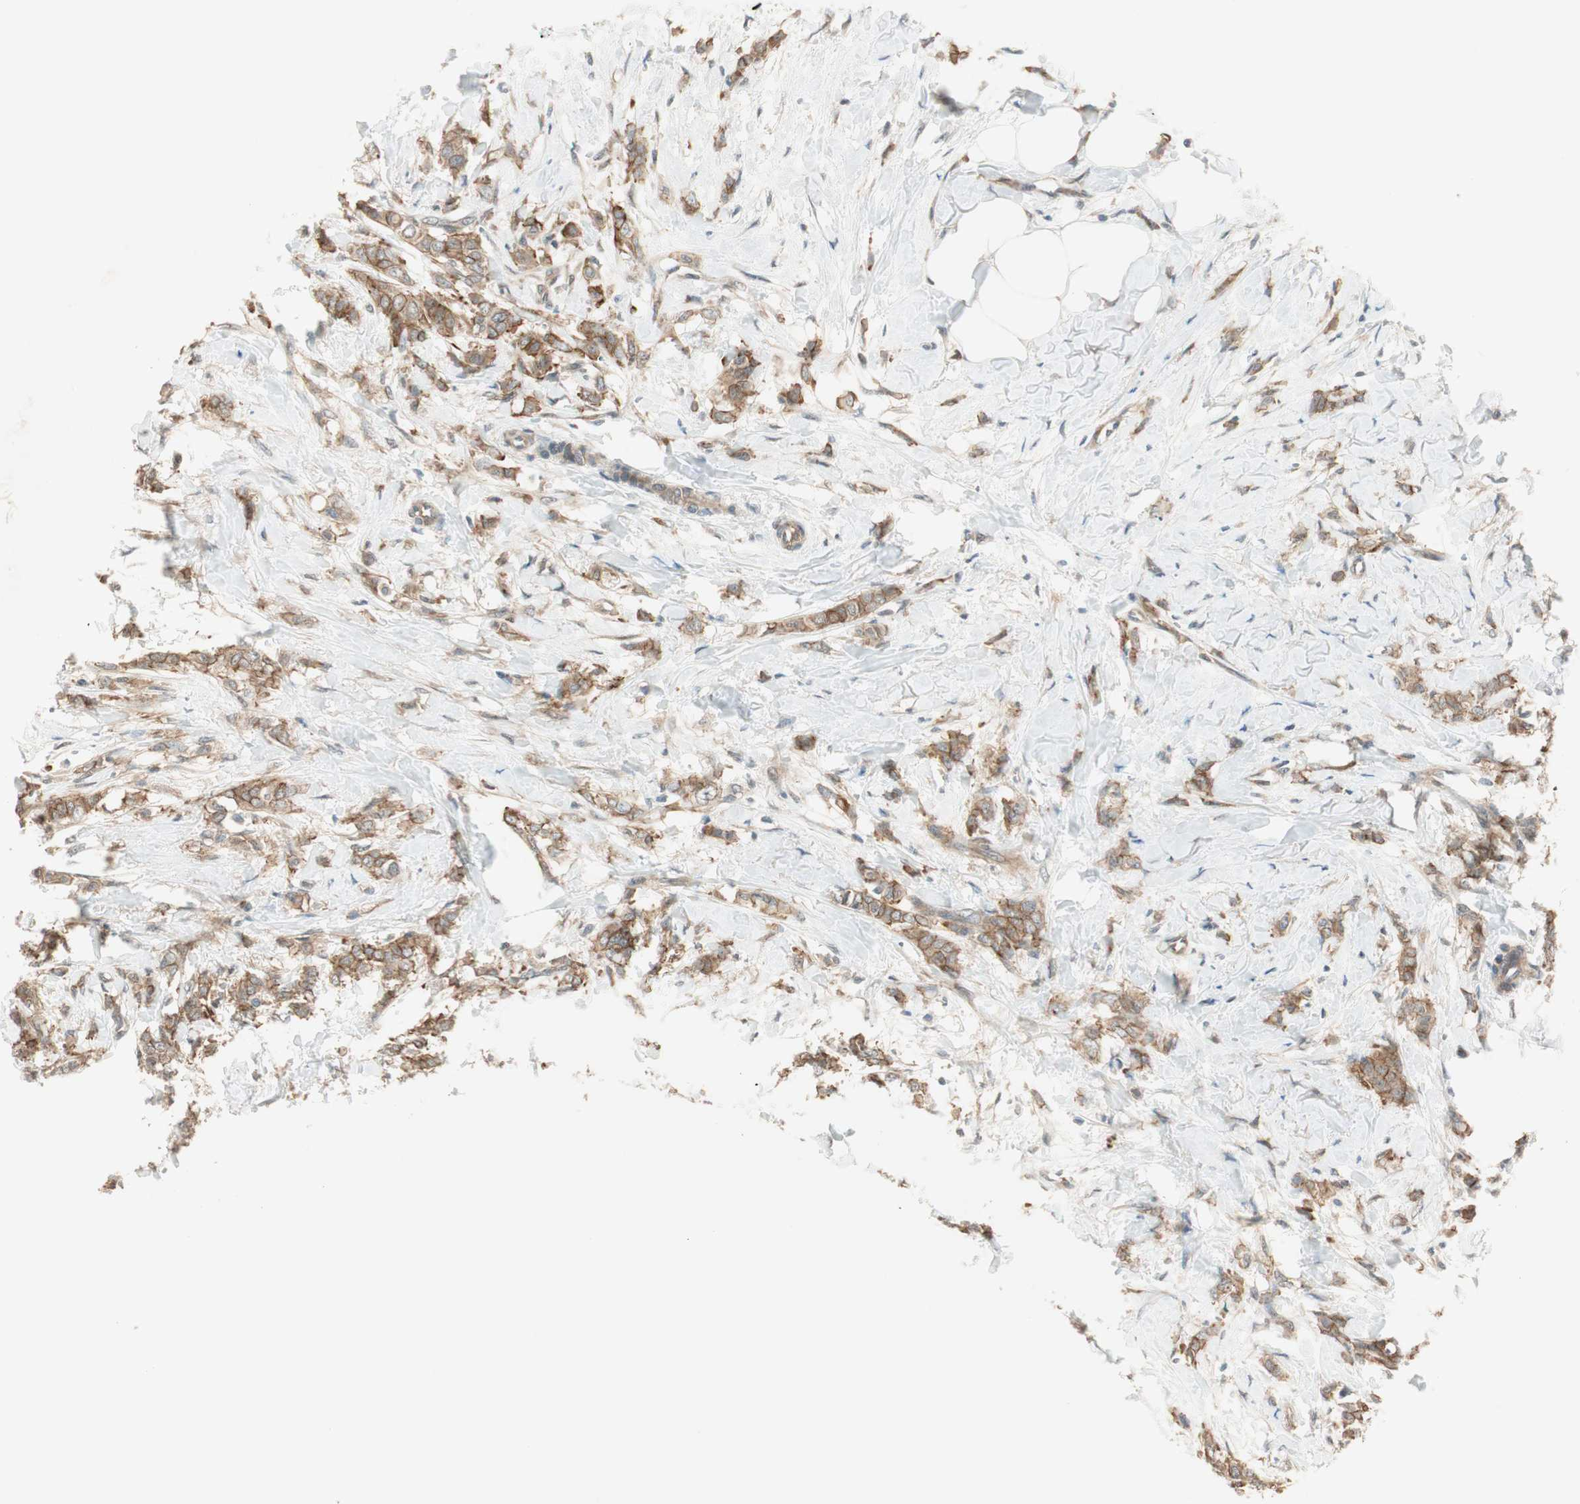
{"staining": {"intensity": "moderate", "quantity": ">75%", "location": "cytoplasmic/membranous"}, "tissue": "breast cancer", "cell_type": "Tumor cells", "image_type": "cancer", "snomed": [{"axis": "morphology", "description": "Lobular carcinoma, in situ"}, {"axis": "morphology", "description": "Lobular carcinoma"}, {"axis": "topography", "description": "Breast"}], "caption": "Tumor cells exhibit medium levels of moderate cytoplasmic/membranous staining in approximately >75% of cells in breast cancer (lobular carcinoma in situ).", "gene": "PSMD8", "patient": {"sex": "female", "age": 41}}